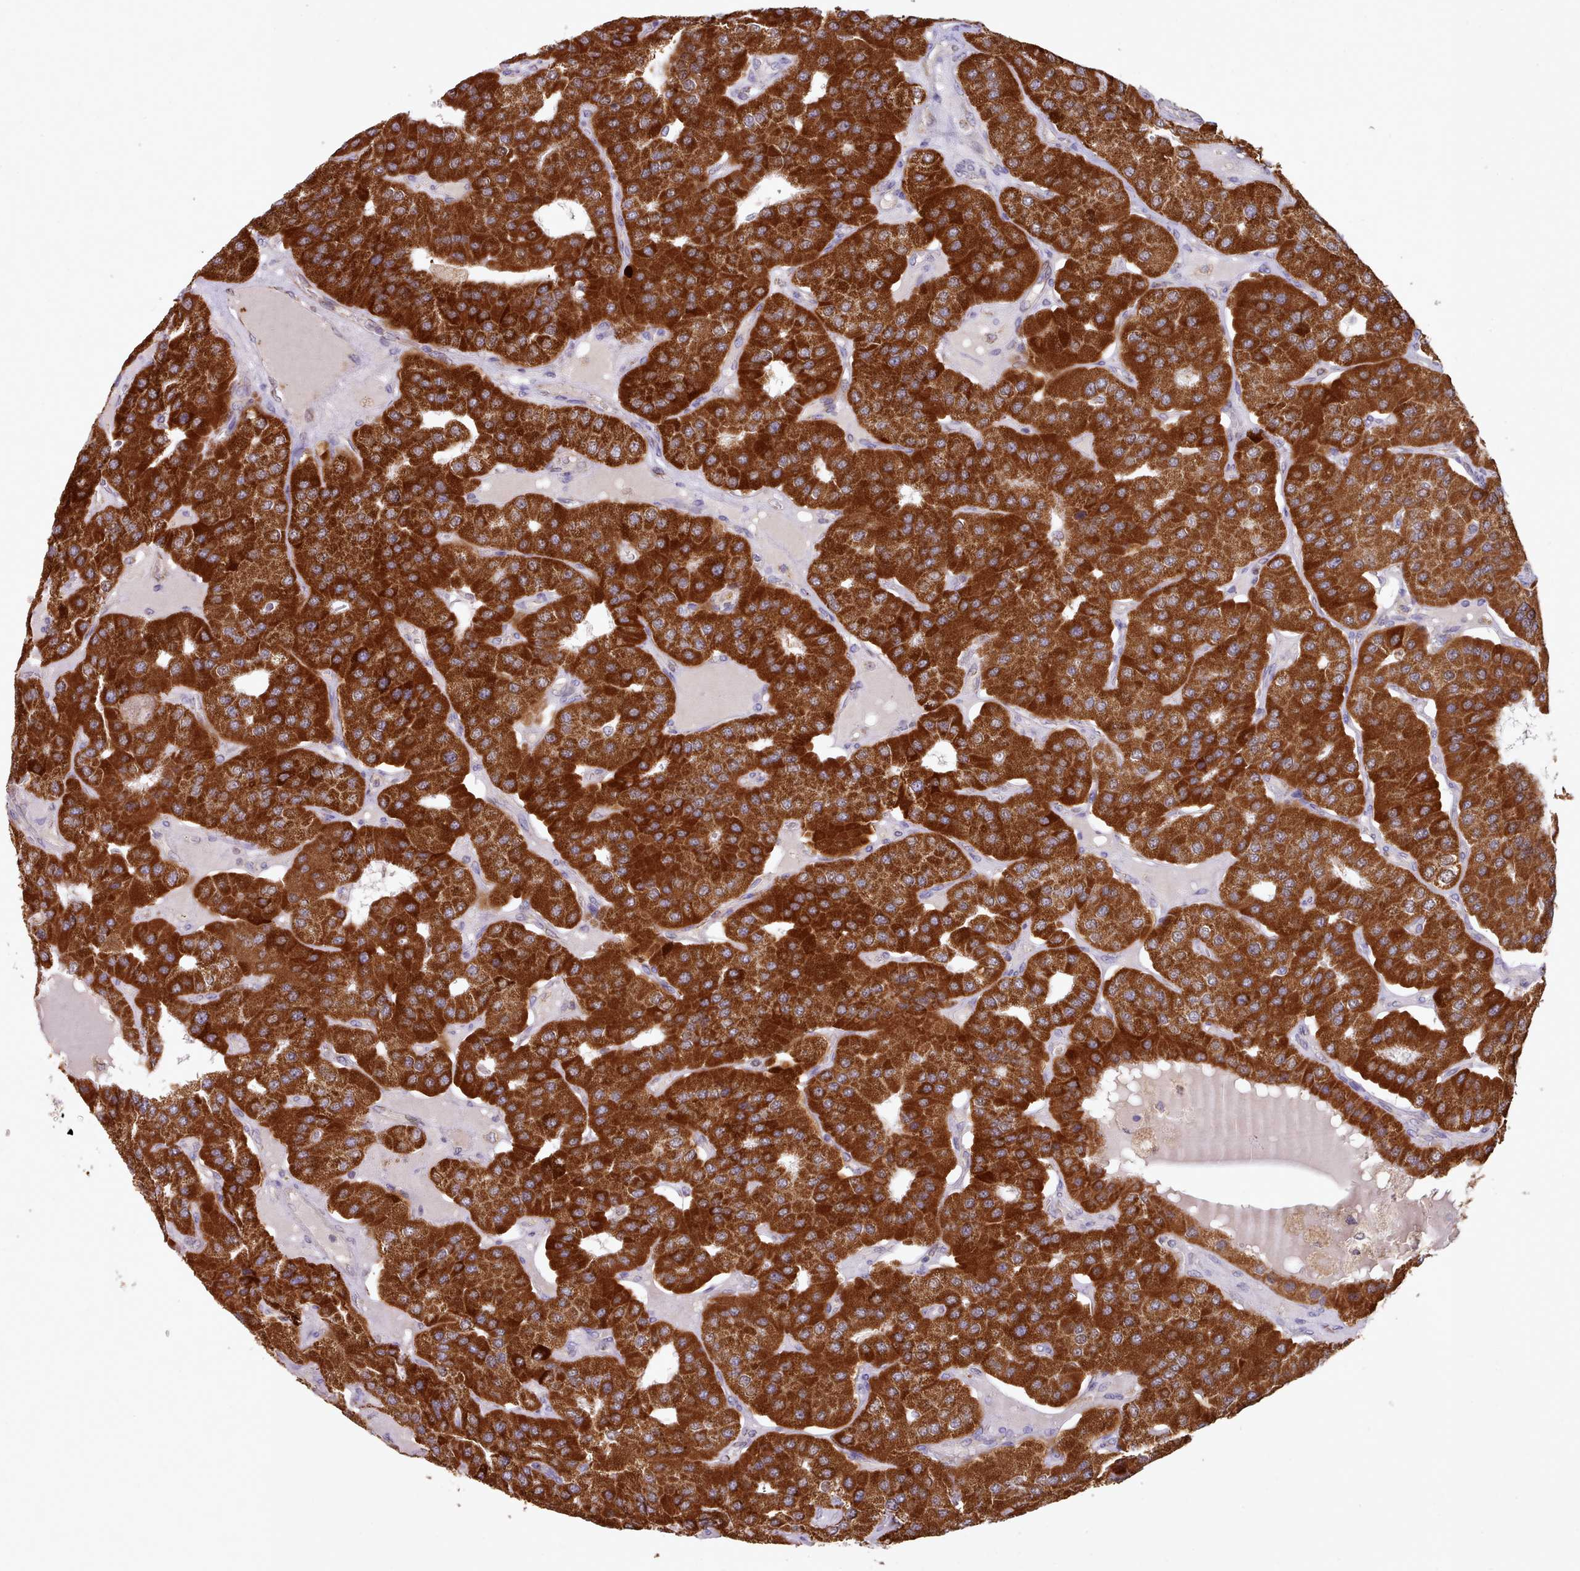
{"staining": {"intensity": "strong", "quantity": ">75%", "location": "cytoplasmic/membranous"}, "tissue": "parathyroid gland", "cell_type": "Glandular cells", "image_type": "normal", "snomed": [{"axis": "morphology", "description": "Normal tissue, NOS"}, {"axis": "morphology", "description": "Adenoma, NOS"}, {"axis": "topography", "description": "Parathyroid gland"}], "caption": "Immunohistochemical staining of benign human parathyroid gland exhibits strong cytoplasmic/membranous protein expression in approximately >75% of glandular cells.", "gene": "HSDL2", "patient": {"sex": "female", "age": 86}}